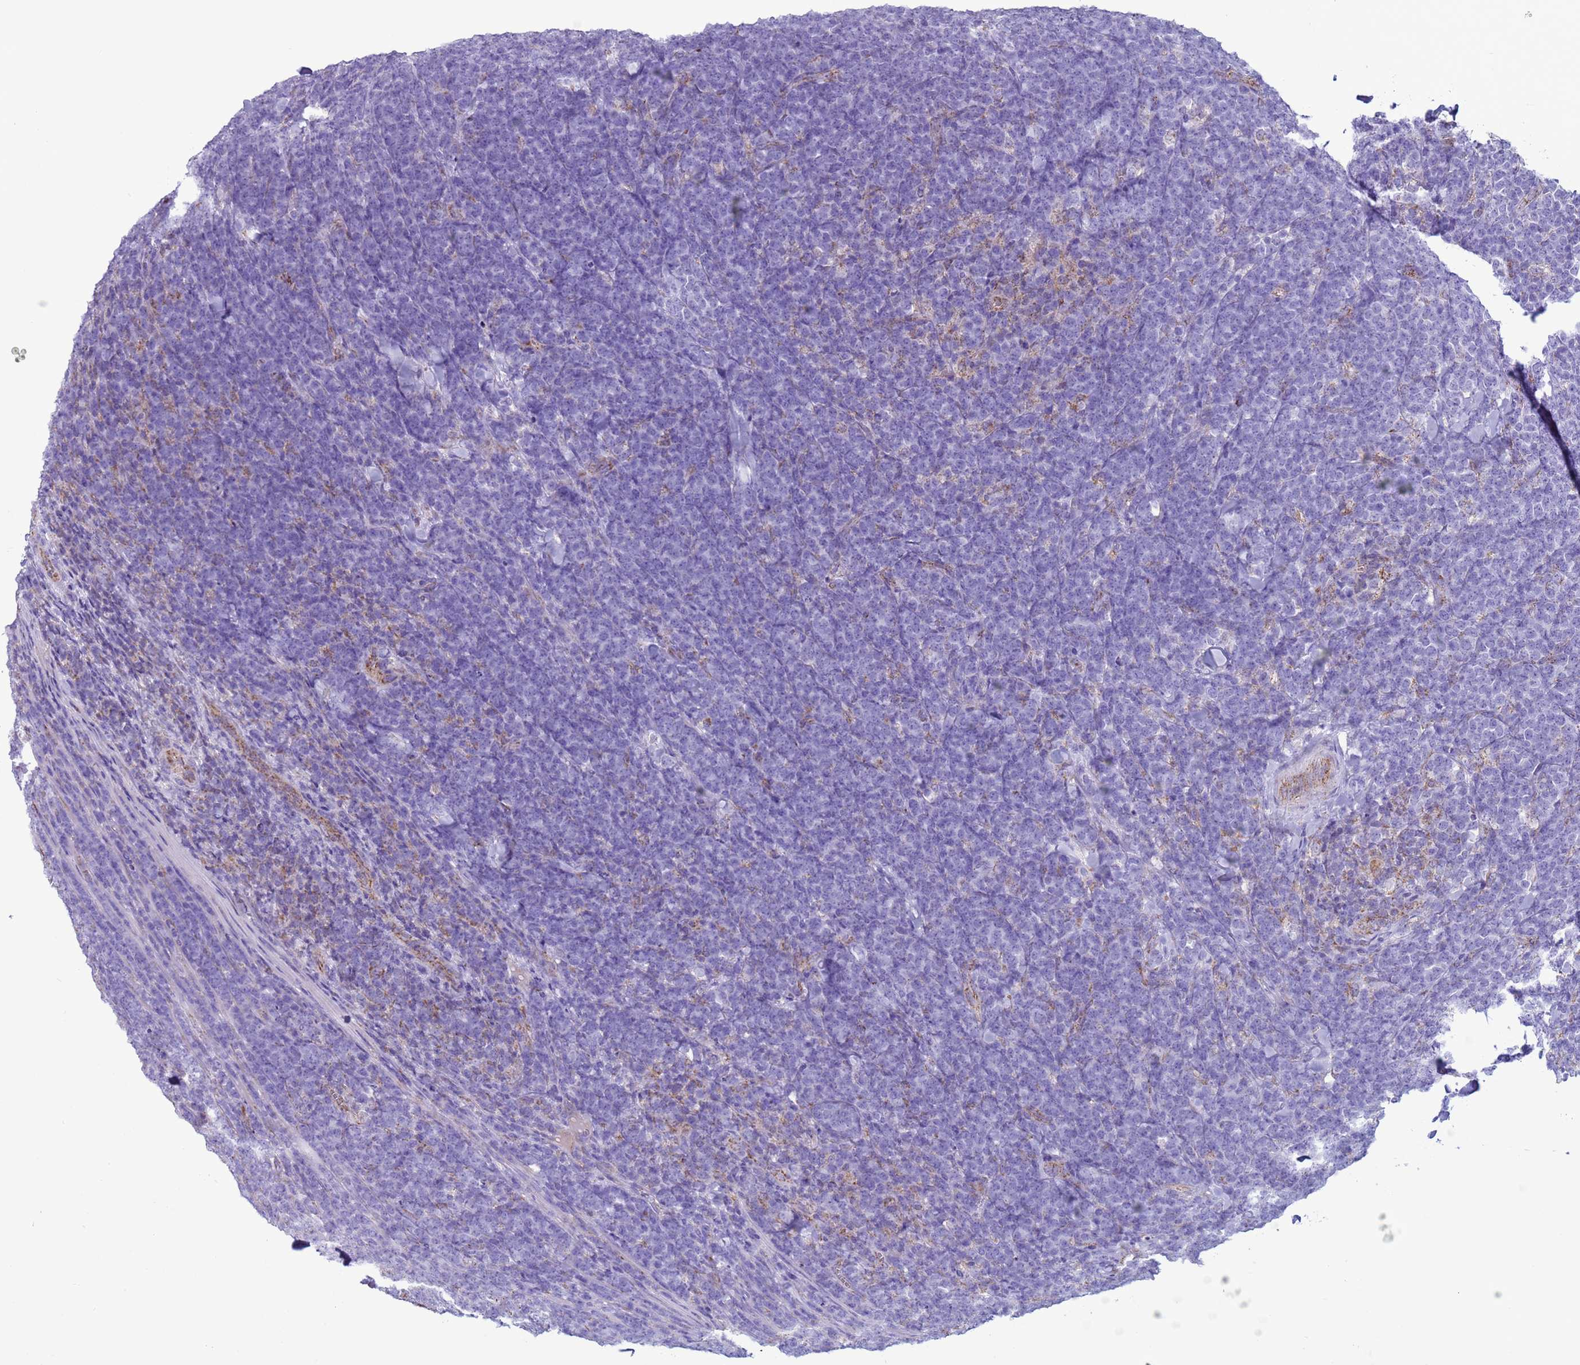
{"staining": {"intensity": "negative", "quantity": "none", "location": "none"}, "tissue": "lymphoma", "cell_type": "Tumor cells", "image_type": "cancer", "snomed": [{"axis": "morphology", "description": "Malignant lymphoma, non-Hodgkin's type, High grade"}, {"axis": "topography", "description": "Small intestine"}], "caption": "Immunohistochemical staining of malignant lymphoma, non-Hodgkin's type (high-grade) displays no significant positivity in tumor cells.", "gene": "NCALD", "patient": {"sex": "male", "age": 8}}